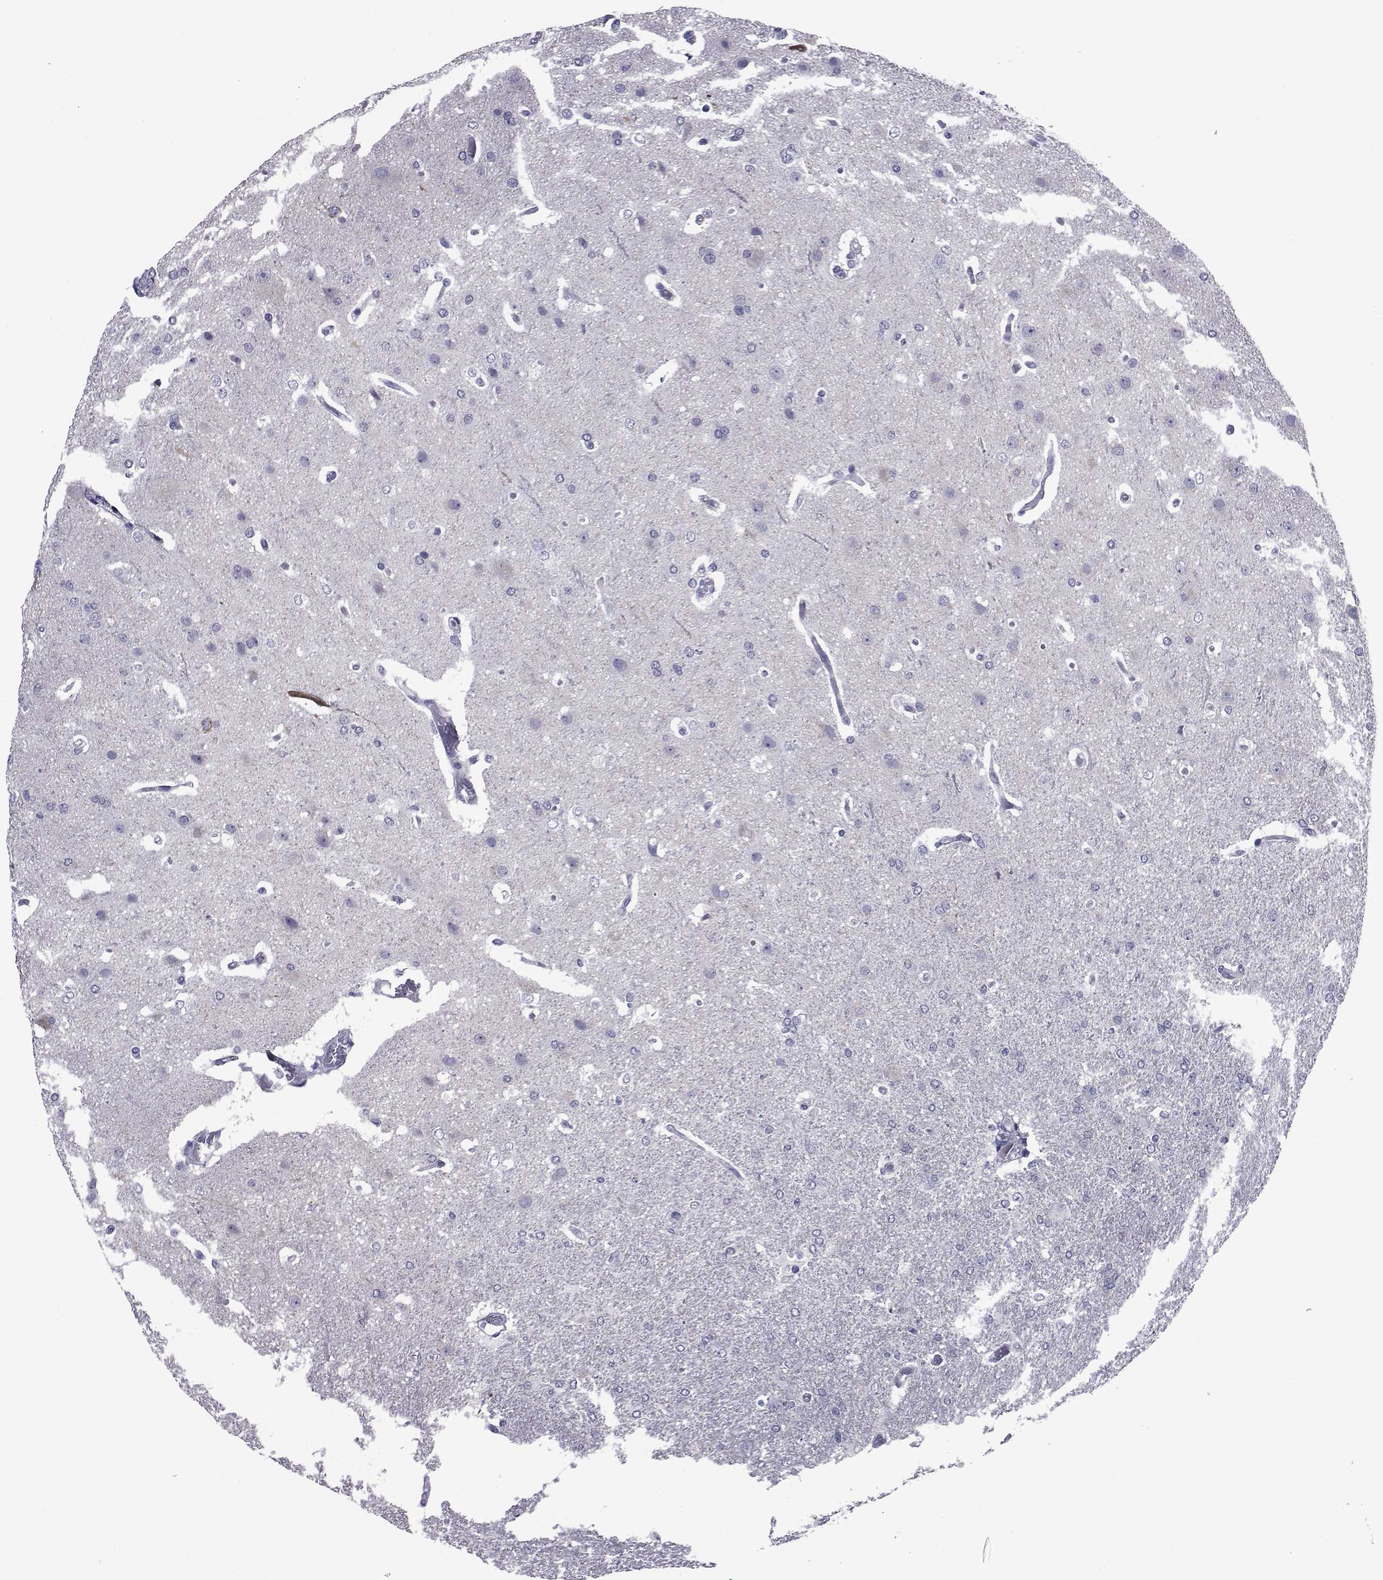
{"staining": {"intensity": "negative", "quantity": "none", "location": "none"}, "tissue": "glioma", "cell_type": "Tumor cells", "image_type": "cancer", "snomed": [{"axis": "morphology", "description": "Glioma, malignant, High grade"}, {"axis": "topography", "description": "Brain"}], "caption": "IHC image of human glioma stained for a protein (brown), which demonstrates no positivity in tumor cells.", "gene": "SEMA5B", "patient": {"sex": "male", "age": 68}}